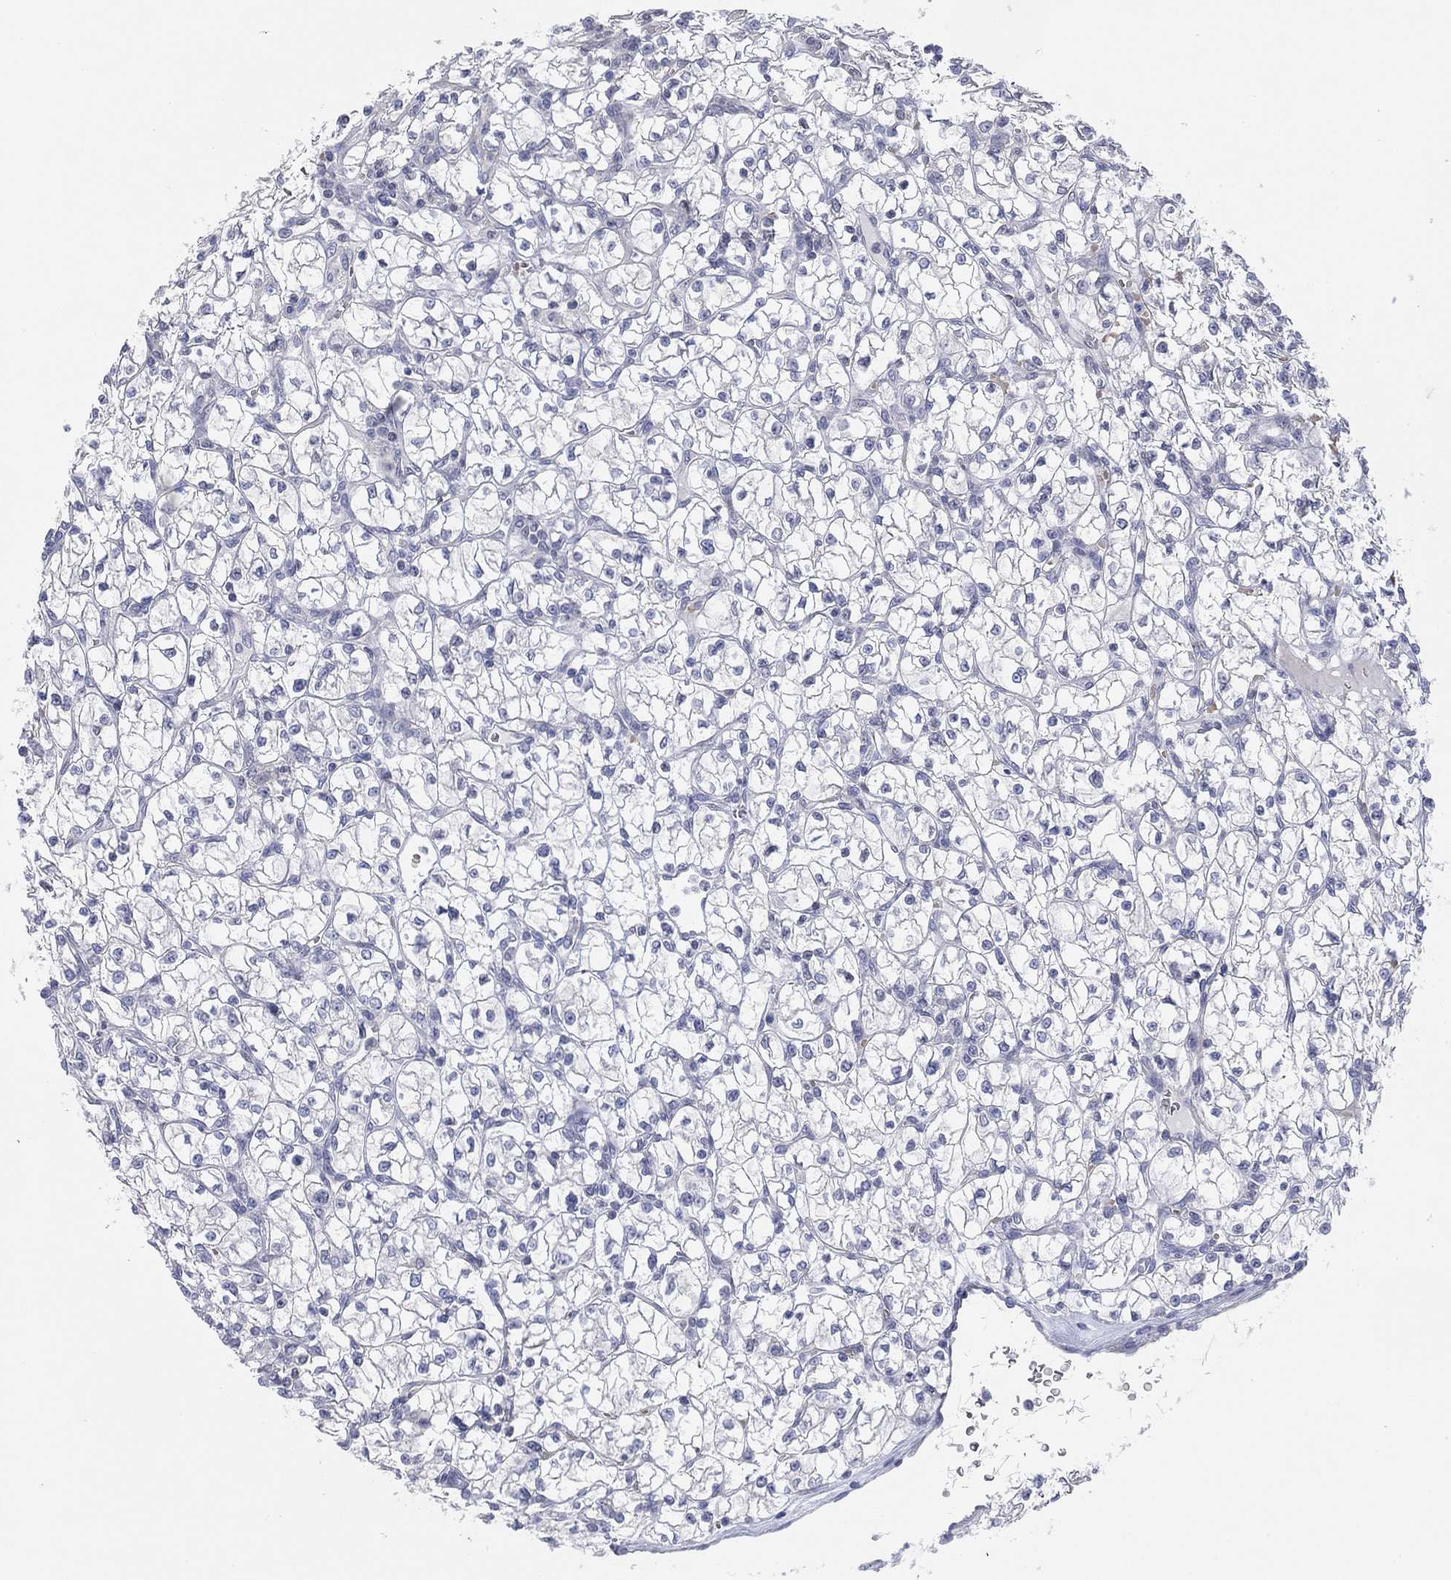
{"staining": {"intensity": "negative", "quantity": "none", "location": "none"}, "tissue": "renal cancer", "cell_type": "Tumor cells", "image_type": "cancer", "snomed": [{"axis": "morphology", "description": "Adenocarcinoma, NOS"}, {"axis": "topography", "description": "Kidney"}], "caption": "Tumor cells are negative for protein expression in human adenocarcinoma (renal).", "gene": "CFTR", "patient": {"sex": "female", "age": 64}}